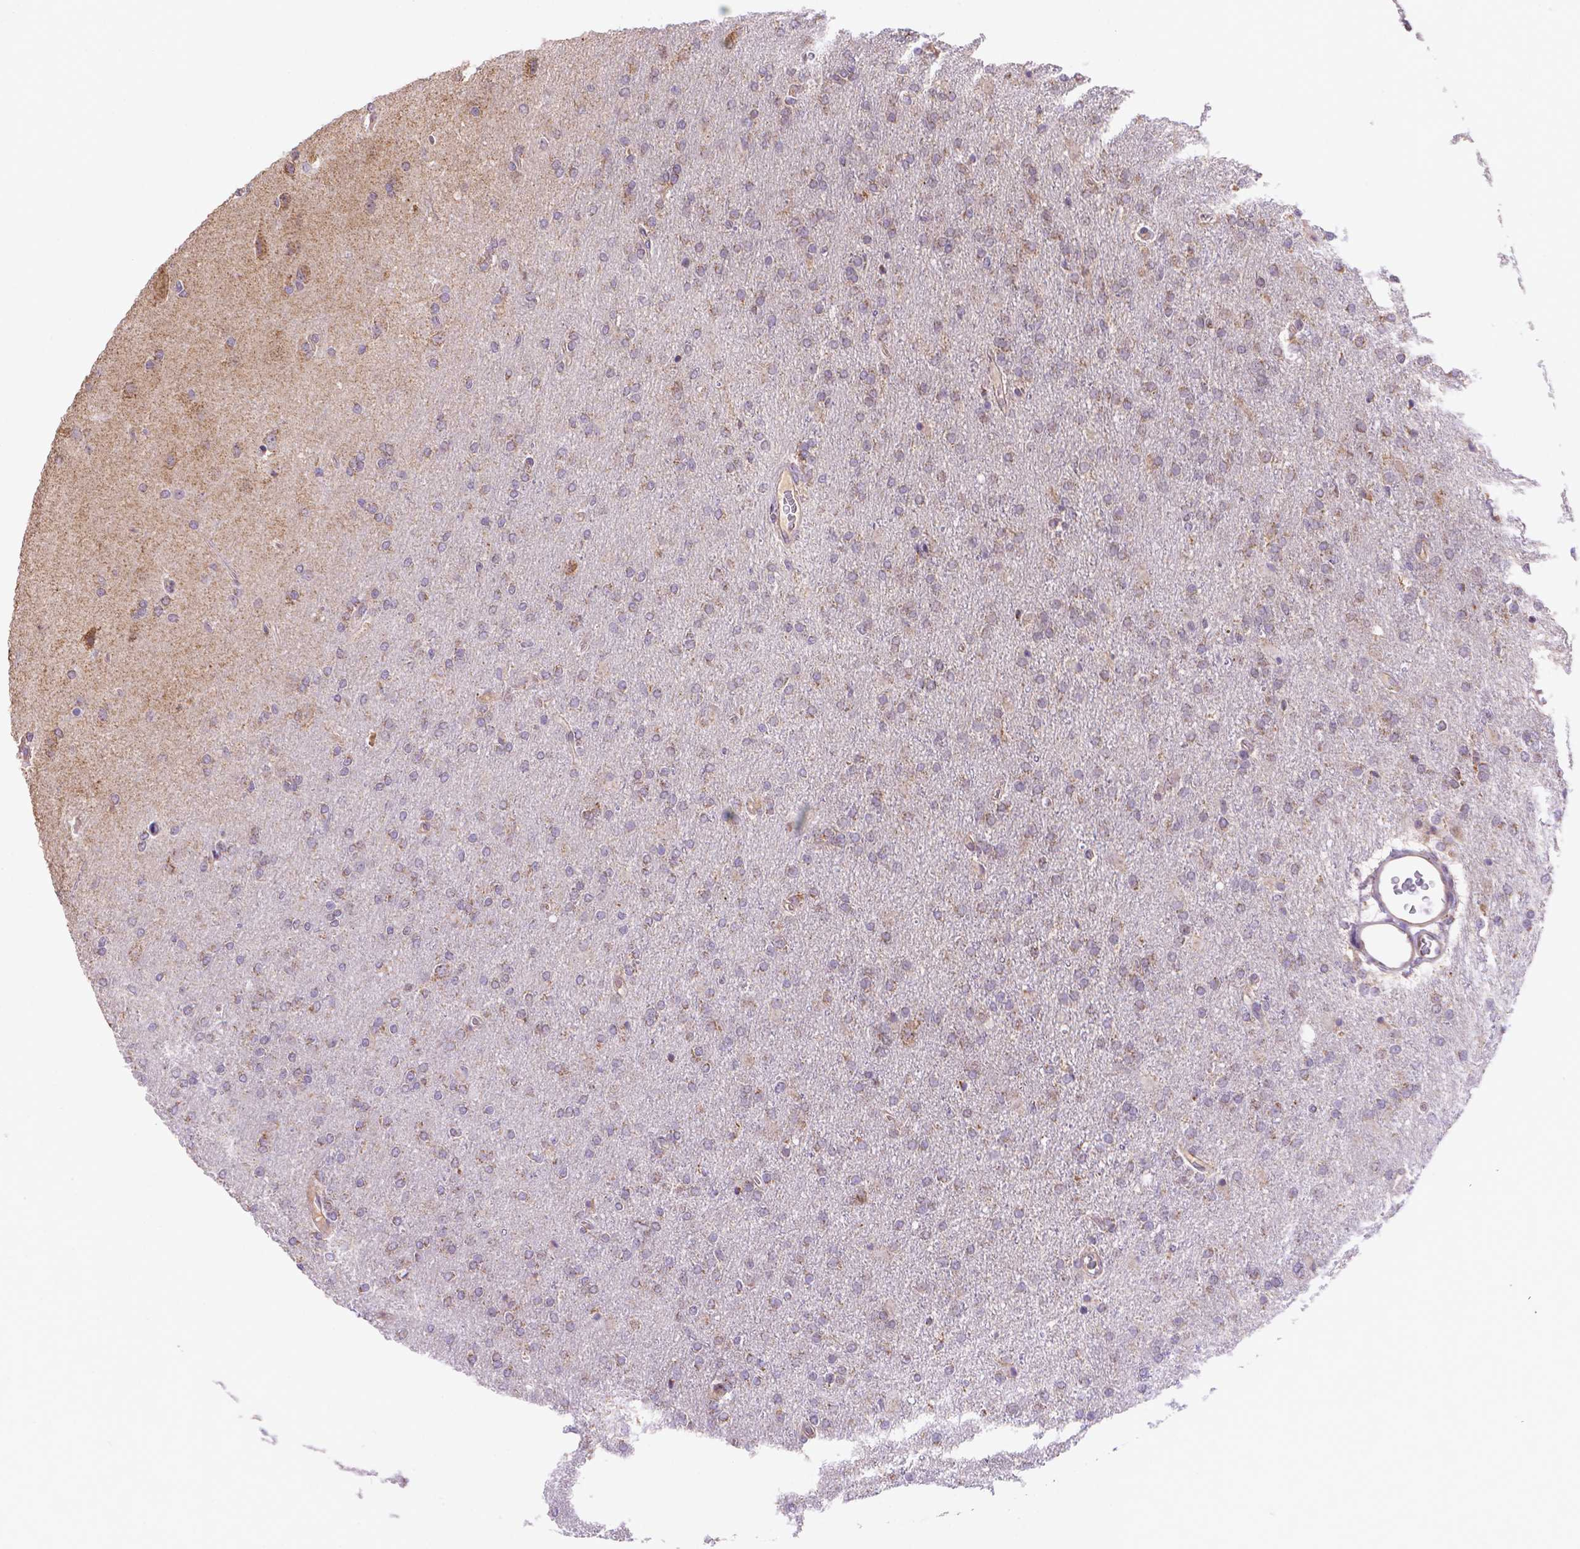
{"staining": {"intensity": "weak", "quantity": "25%-75%", "location": "cytoplasmic/membranous"}, "tissue": "glioma", "cell_type": "Tumor cells", "image_type": "cancer", "snomed": [{"axis": "morphology", "description": "Glioma, malignant, High grade"}, {"axis": "topography", "description": "Cerebral cortex"}], "caption": "Tumor cells show low levels of weak cytoplasmic/membranous positivity in about 25%-75% of cells in human malignant glioma (high-grade).", "gene": "CYYR1", "patient": {"sex": "male", "age": 70}}